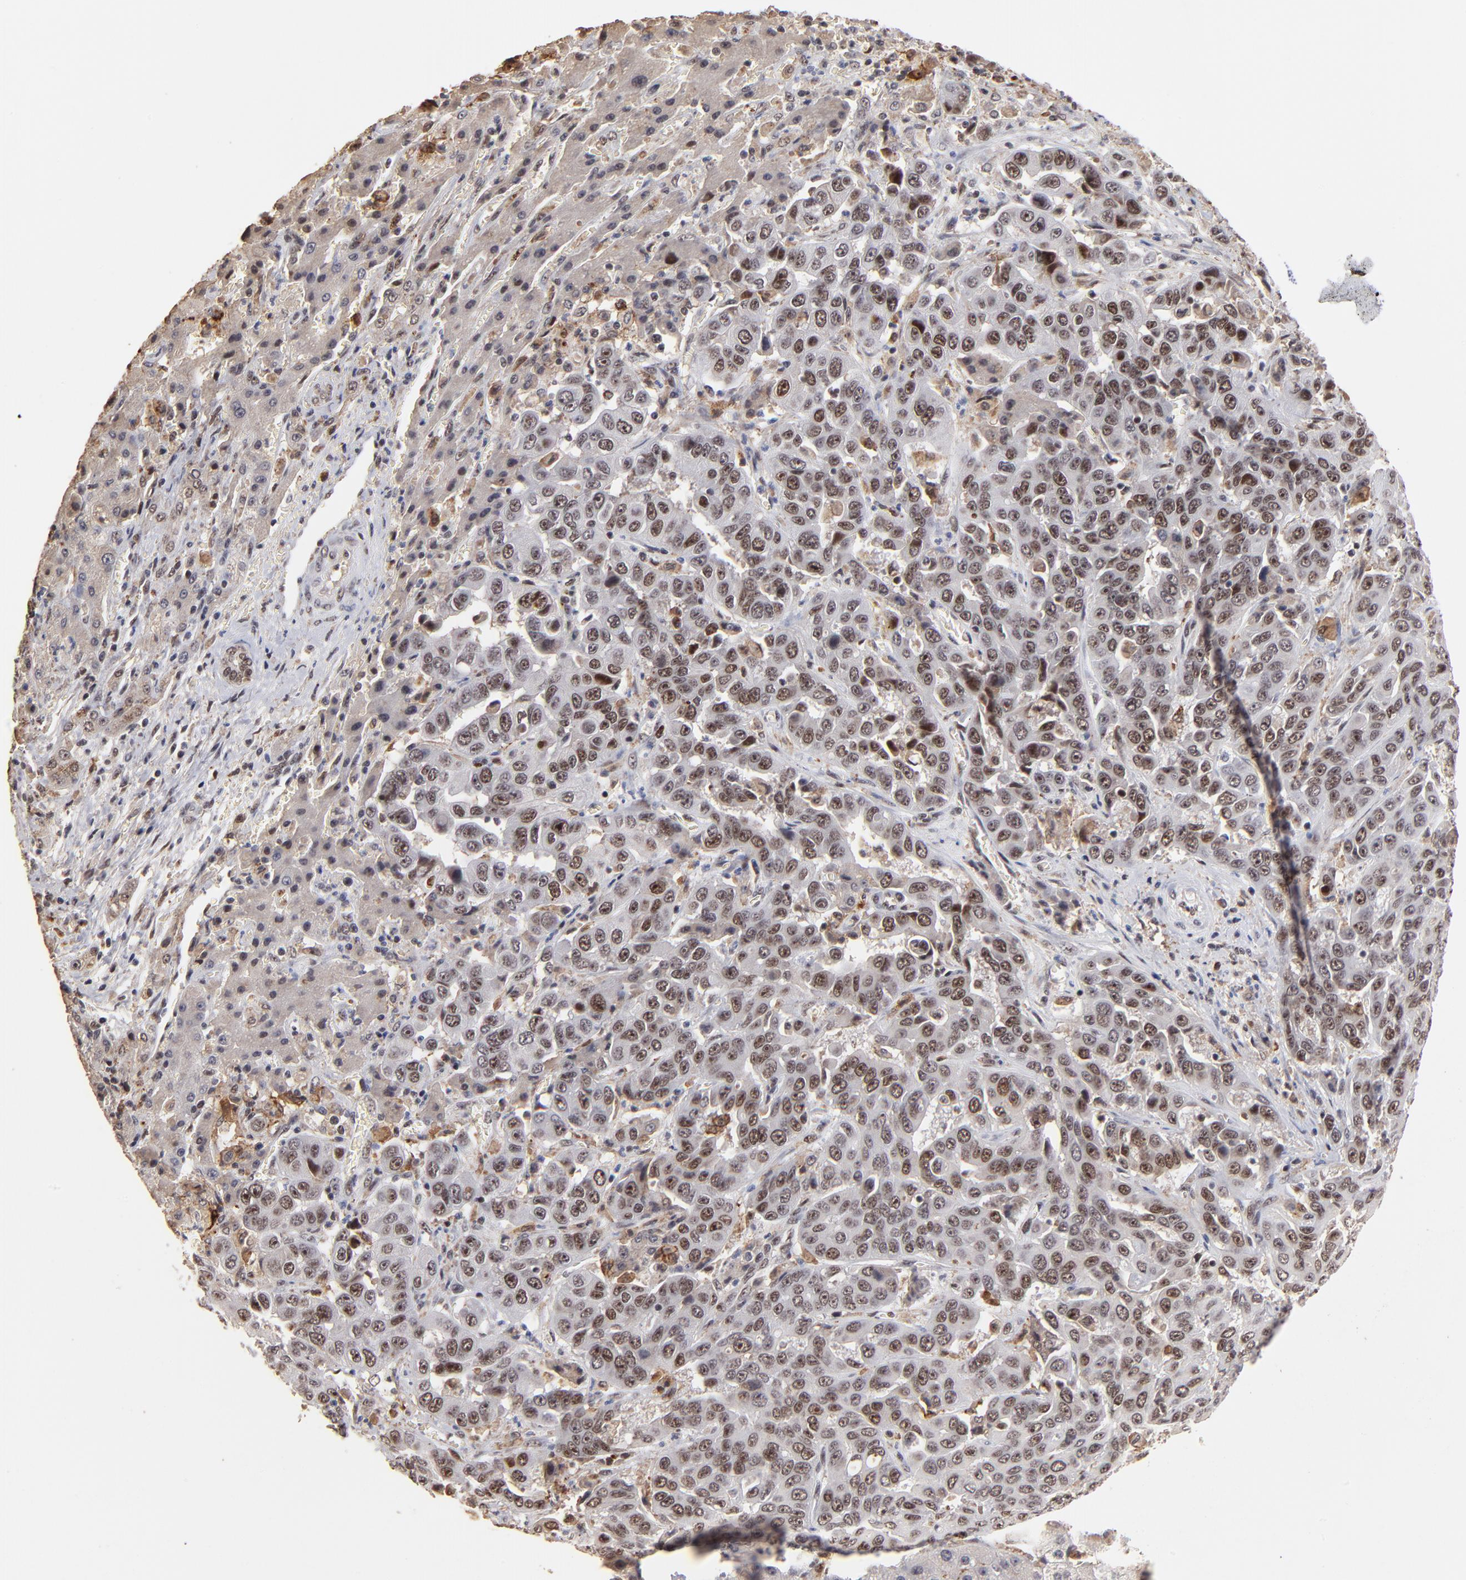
{"staining": {"intensity": "moderate", "quantity": ">75%", "location": "cytoplasmic/membranous,nuclear"}, "tissue": "liver cancer", "cell_type": "Tumor cells", "image_type": "cancer", "snomed": [{"axis": "morphology", "description": "Cholangiocarcinoma"}, {"axis": "topography", "description": "Liver"}], "caption": "There is medium levels of moderate cytoplasmic/membranous and nuclear positivity in tumor cells of cholangiocarcinoma (liver), as demonstrated by immunohistochemical staining (brown color).", "gene": "ZNF146", "patient": {"sex": "female", "age": 52}}